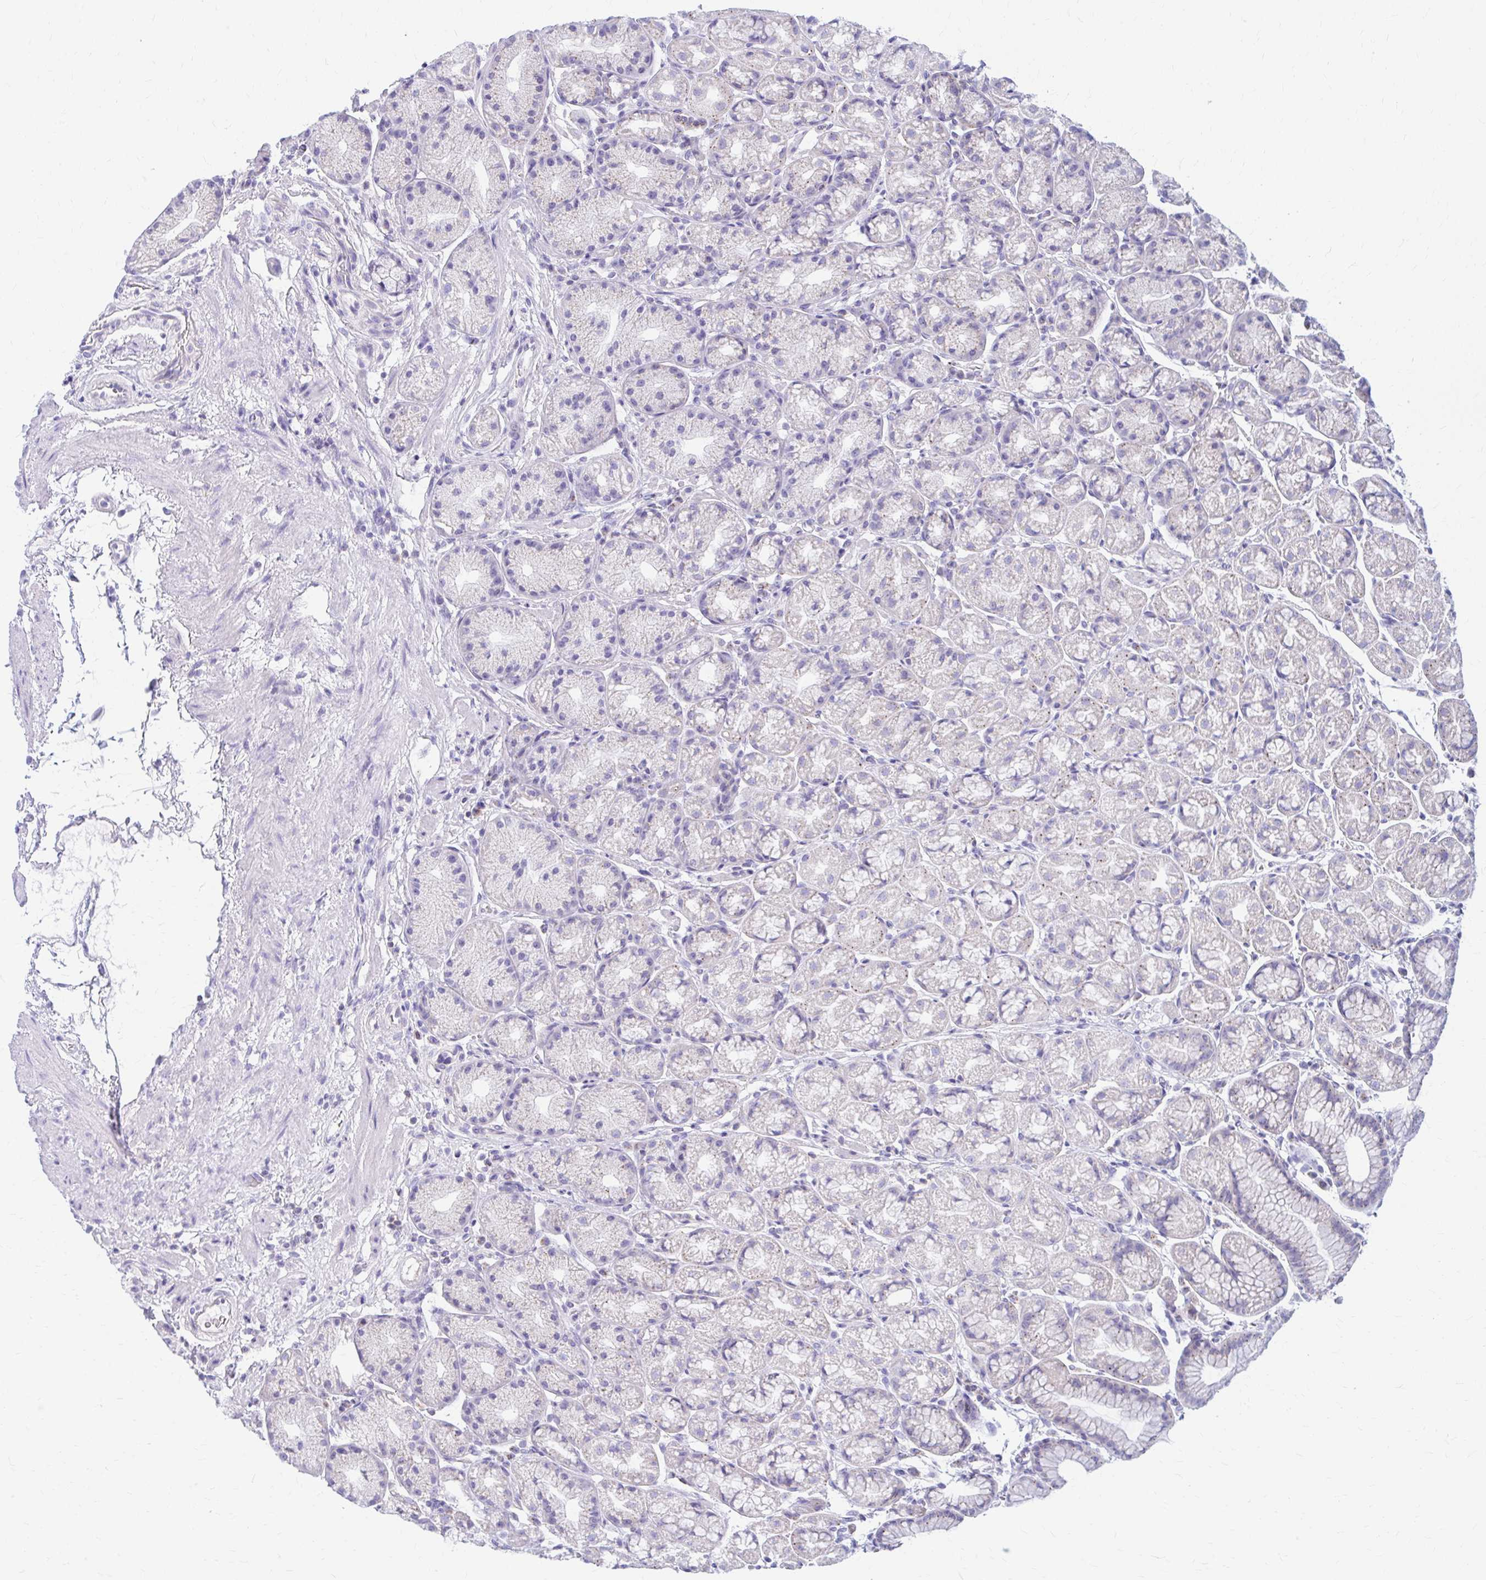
{"staining": {"intensity": "moderate", "quantity": "<25%", "location": "cytoplasmic/membranous"}, "tissue": "stomach", "cell_type": "Glandular cells", "image_type": "normal", "snomed": [{"axis": "morphology", "description": "Normal tissue, NOS"}, {"axis": "topography", "description": "Stomach, lower"}], "caption": "DAB (3,3'-diaminobenzidine) immunohistochemical staining of normal stomach displays moderate cytoplasmic/membranous protein positivity in approximately <25% of glandular cells. (brown staining indicates protein expression, while blue staining denotes nuclei).", "gene": "RADIL", "patient": {"sex": "male", "age": 67}}